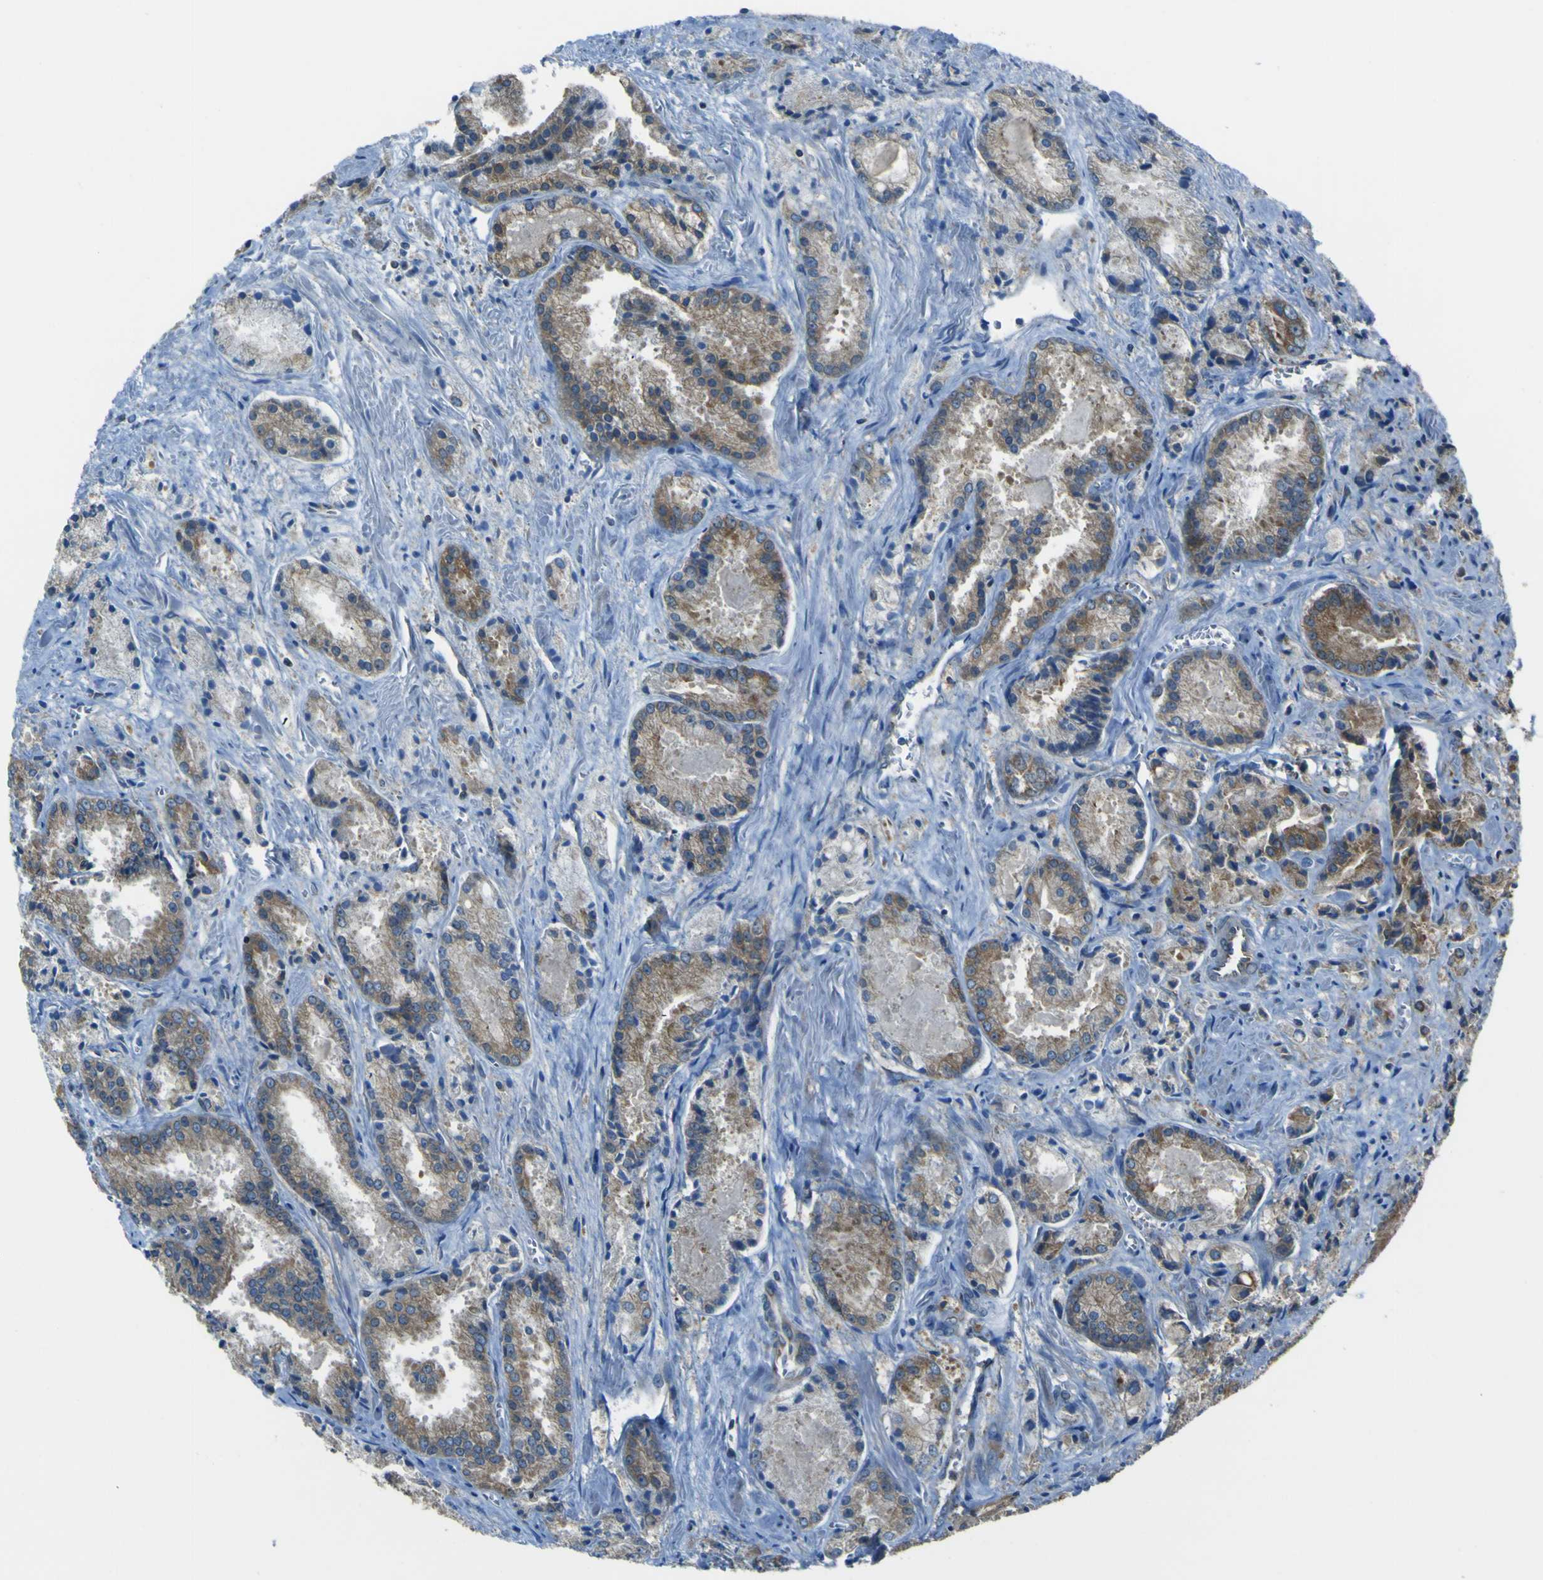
{"staining": {"intensity": "moderate", "quantity": ">75%", "location": "cytoplasmic/membranous"}, "tissue": "prostate cancer", "cell_type": "Tumor cells", "image_type": "cancer", "snomed": [{"axis": "morphology", "description": "Adenocarcinoma, Low grade"}, {"axis": "topography", "description": "Prostate"}], "caption": "Brown immunohistochemical staining in human prostate cancer (adenocarcinoma (low-grade)) displays moderate cytoplasmic/membranous positivity in approximately >75% of tumor cells. The protein is shown in brown color, while the nuclei are stained blue.", "gene": "STIM1", "patient": {"sex": "male", "age": 64}}